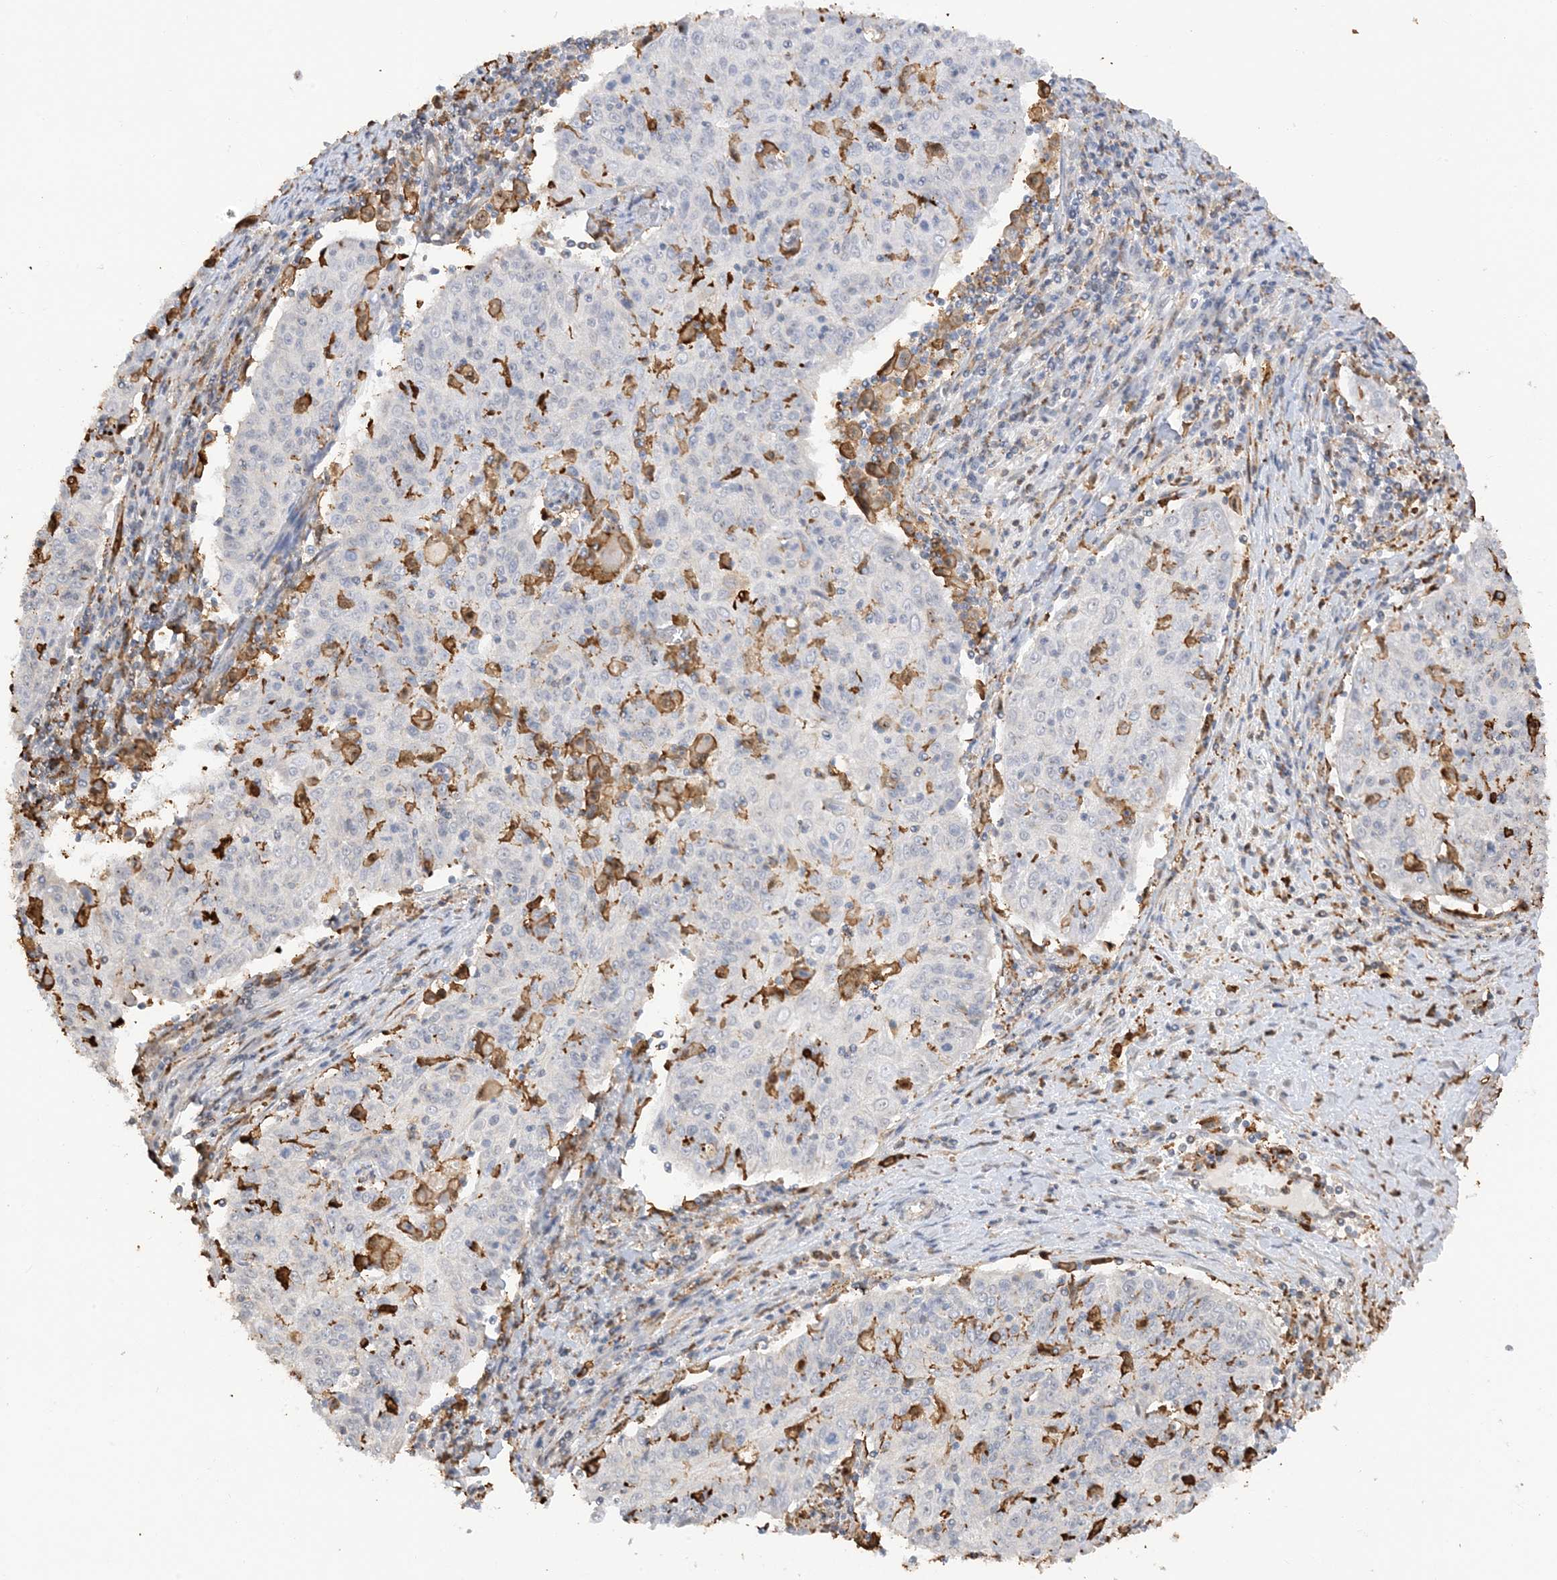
{"staining": {"intensity": "negative", "quantity": "none", "location": "none"}, "tissue": "cervical cancer", "cell_type": "Tumor cells", "image_type": "cancer", "snomed": [{"axis": "morphology", "description": "Squamous cell carcinoma, NOS"}, {"axis": "topography", "description": "Cervix"}], "caption": "A micrograph of squamous cell carcinoma (cervical) stained for a protein demonstrates no brown staining in tumor cells.", "gene": "PHACTR2", "patient": {"sex": "female", "age": 48}}